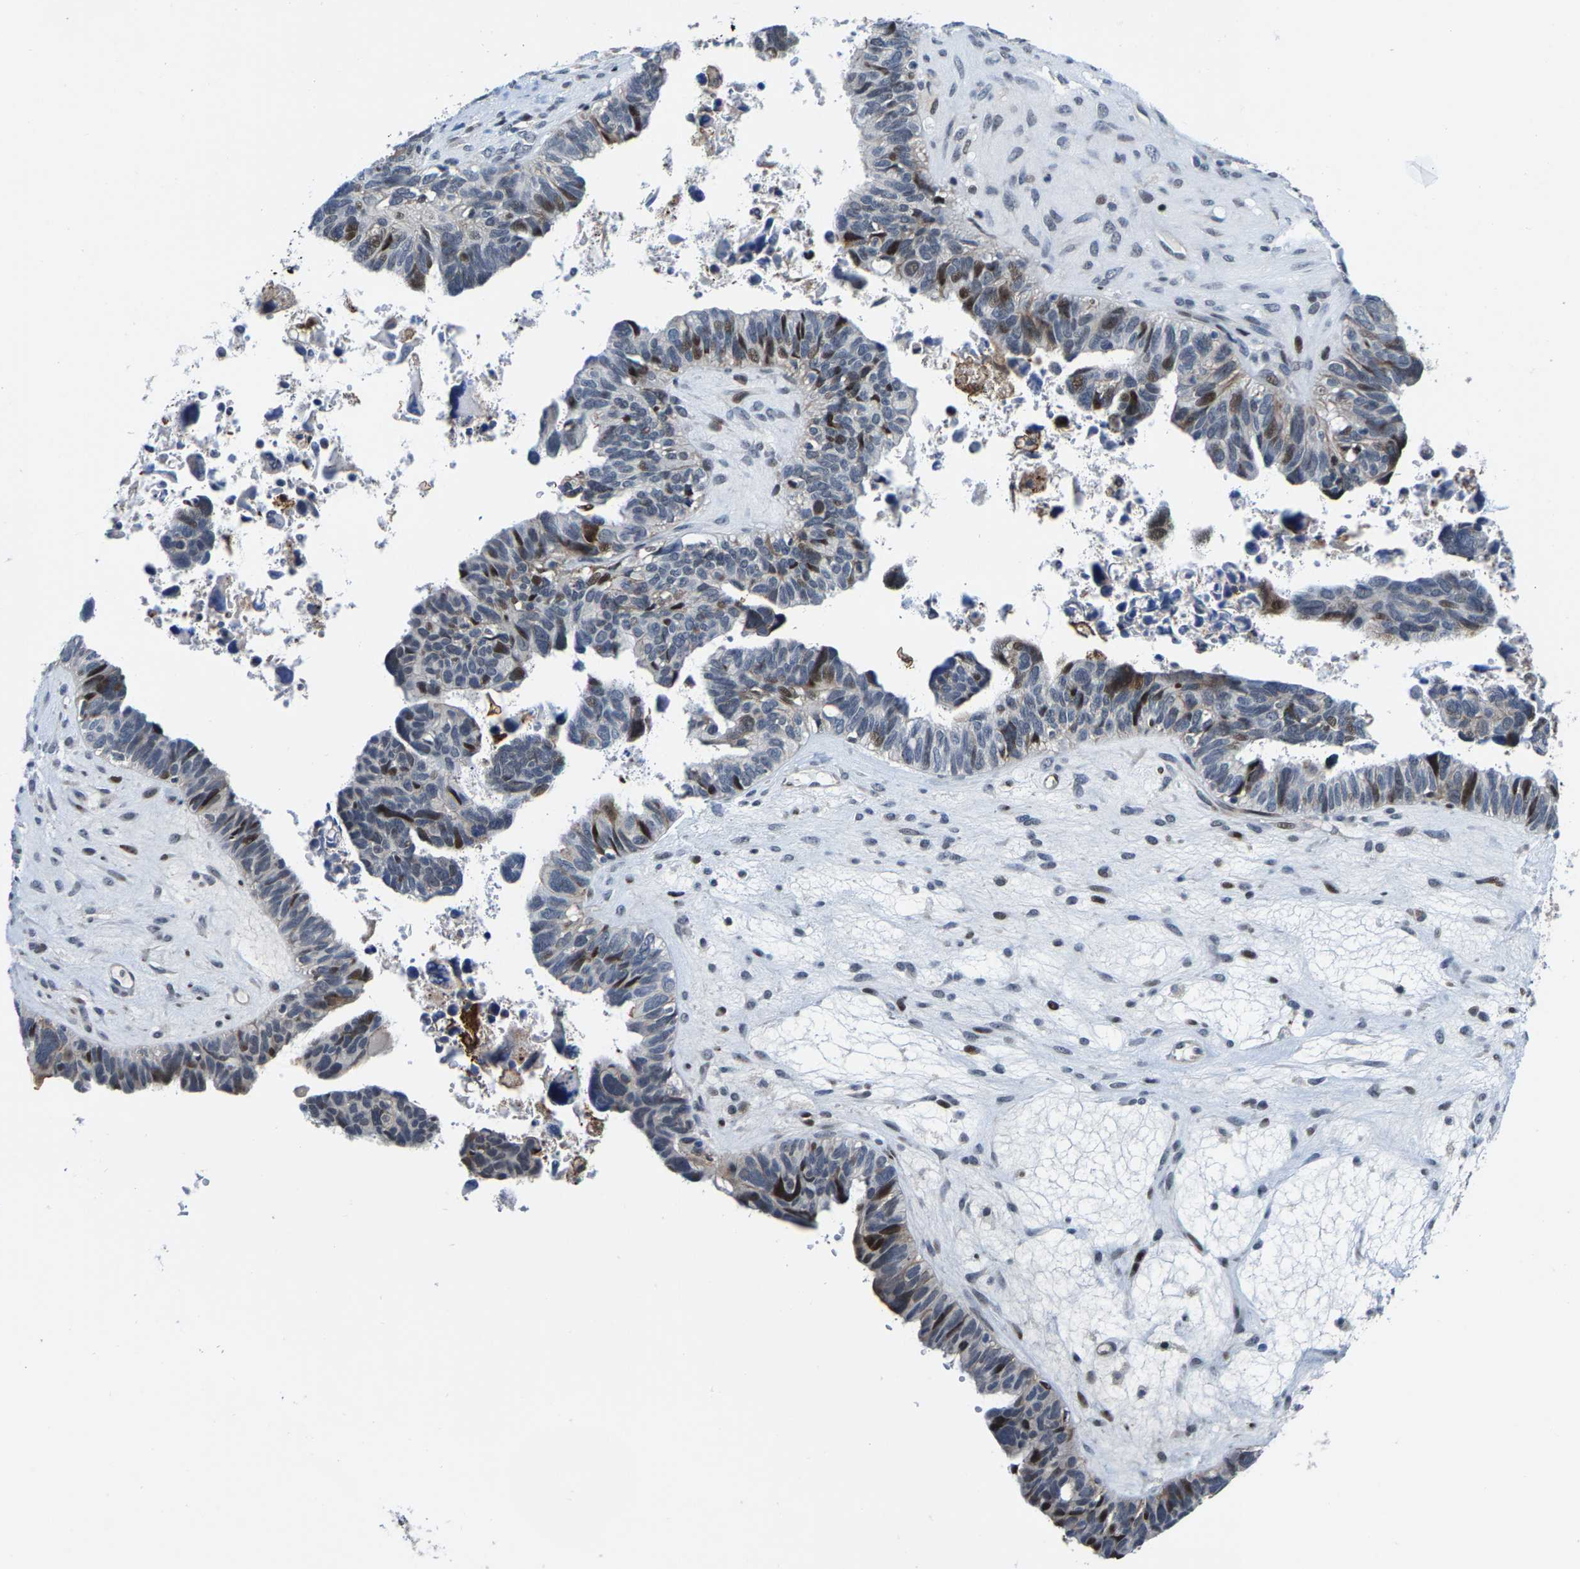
{"staining": {"intensity": "moderate", "quantity": "<25%", "location": "nuclear"}, "tissue": "ovarian cancer", "cell_type": "Tumor cells", "image_type": "cancer", "snomed": [{"axis": "morphology", "description": "Cystadenocarcinoma, serous, NOS"}, {"axis": "topography", "description": "Ovary"}], "caption": "Ovarian cancer stained for a protein (brown) exhibits moderate nuclear positive expression in about <25% of tumor cells.", "gene": "GTPBP10", "patient": {"sex": "female", "age": 79}}